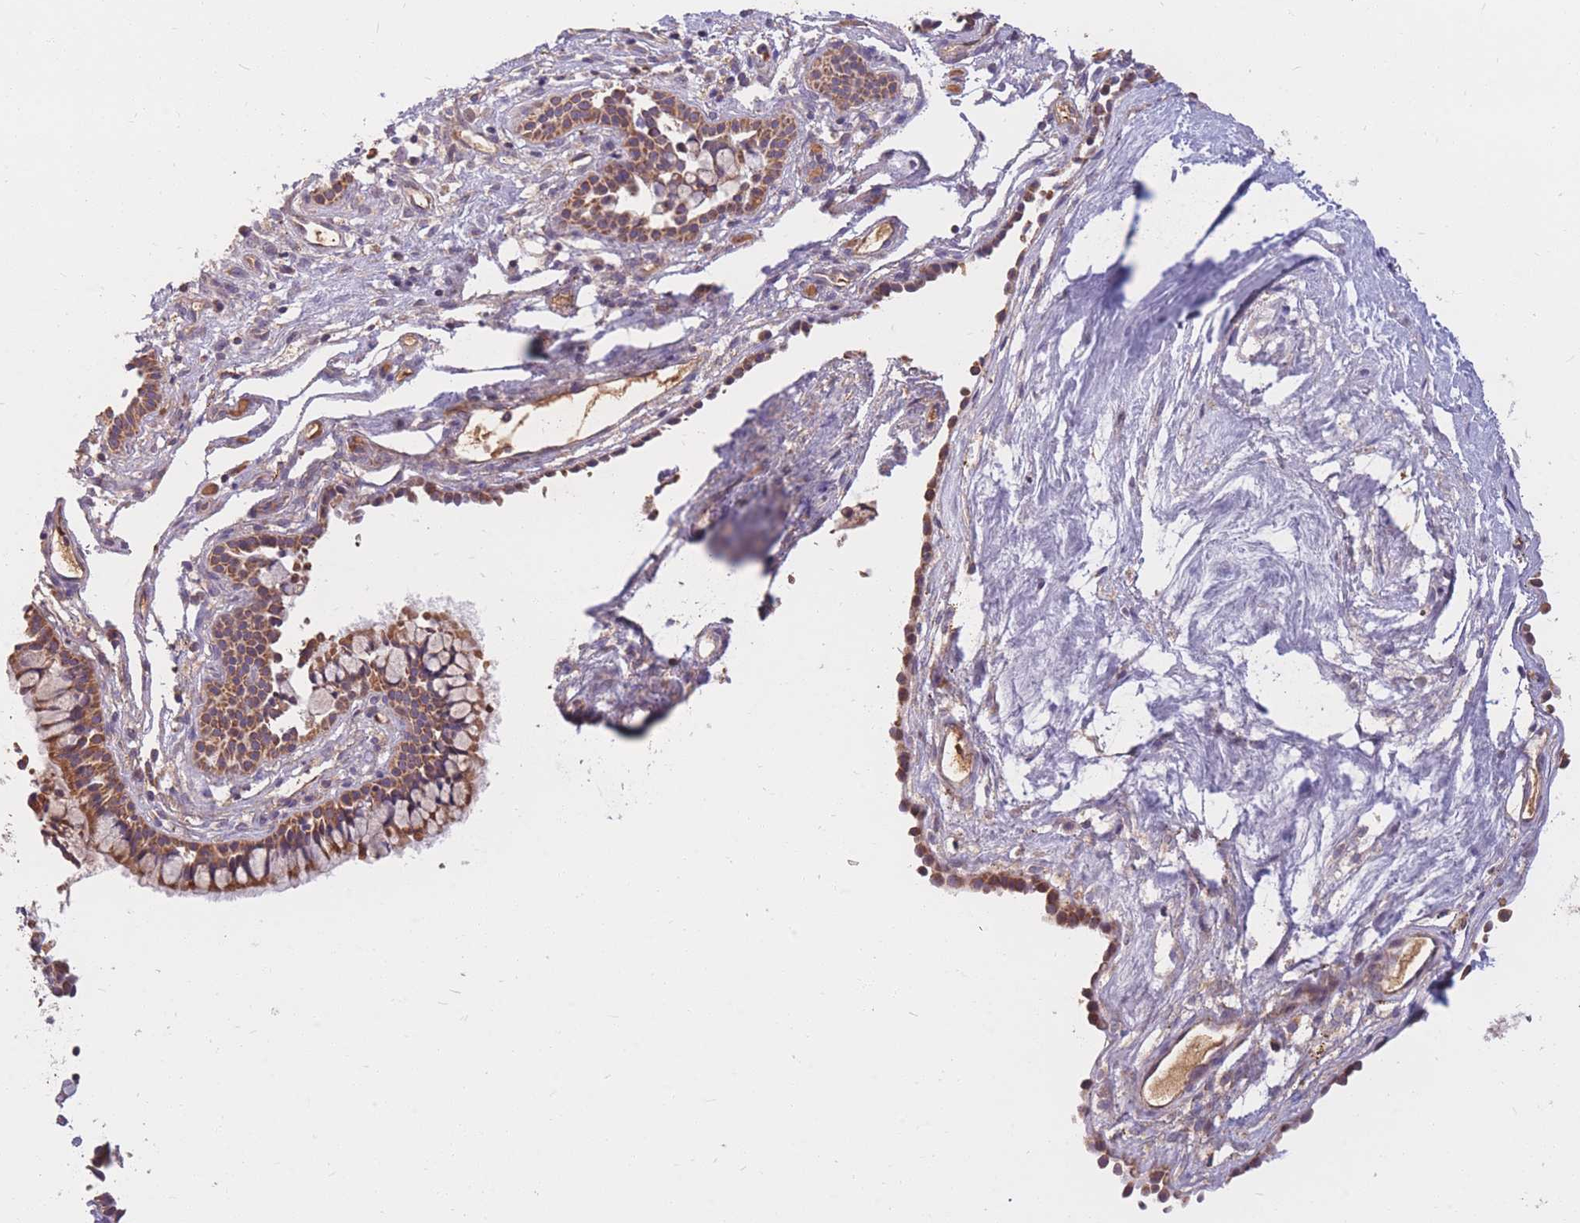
{"staining": {"intensity": "moderate", "quantity": ">75%", "location": "cytoplasmic/membranous"}, "tissue": "nasopharynx", "cell_type": "Respiratory epithelial cells", "image_type": "normal", "snomed": [{"axis": "morphology", "description": "Normal tissue, NOS"}, {"axis": "topography", "description": "Nasopharynx"}], "caption": "Approximately >75% of respiratory epithelial cells in normal human nasopharynx display moderate cytoplasmic/membranous protein positivity as visualized by brown immunohistochemical staining.", "gene": "PTPMT1", "patient": {"sex": "male", "age": 82}}